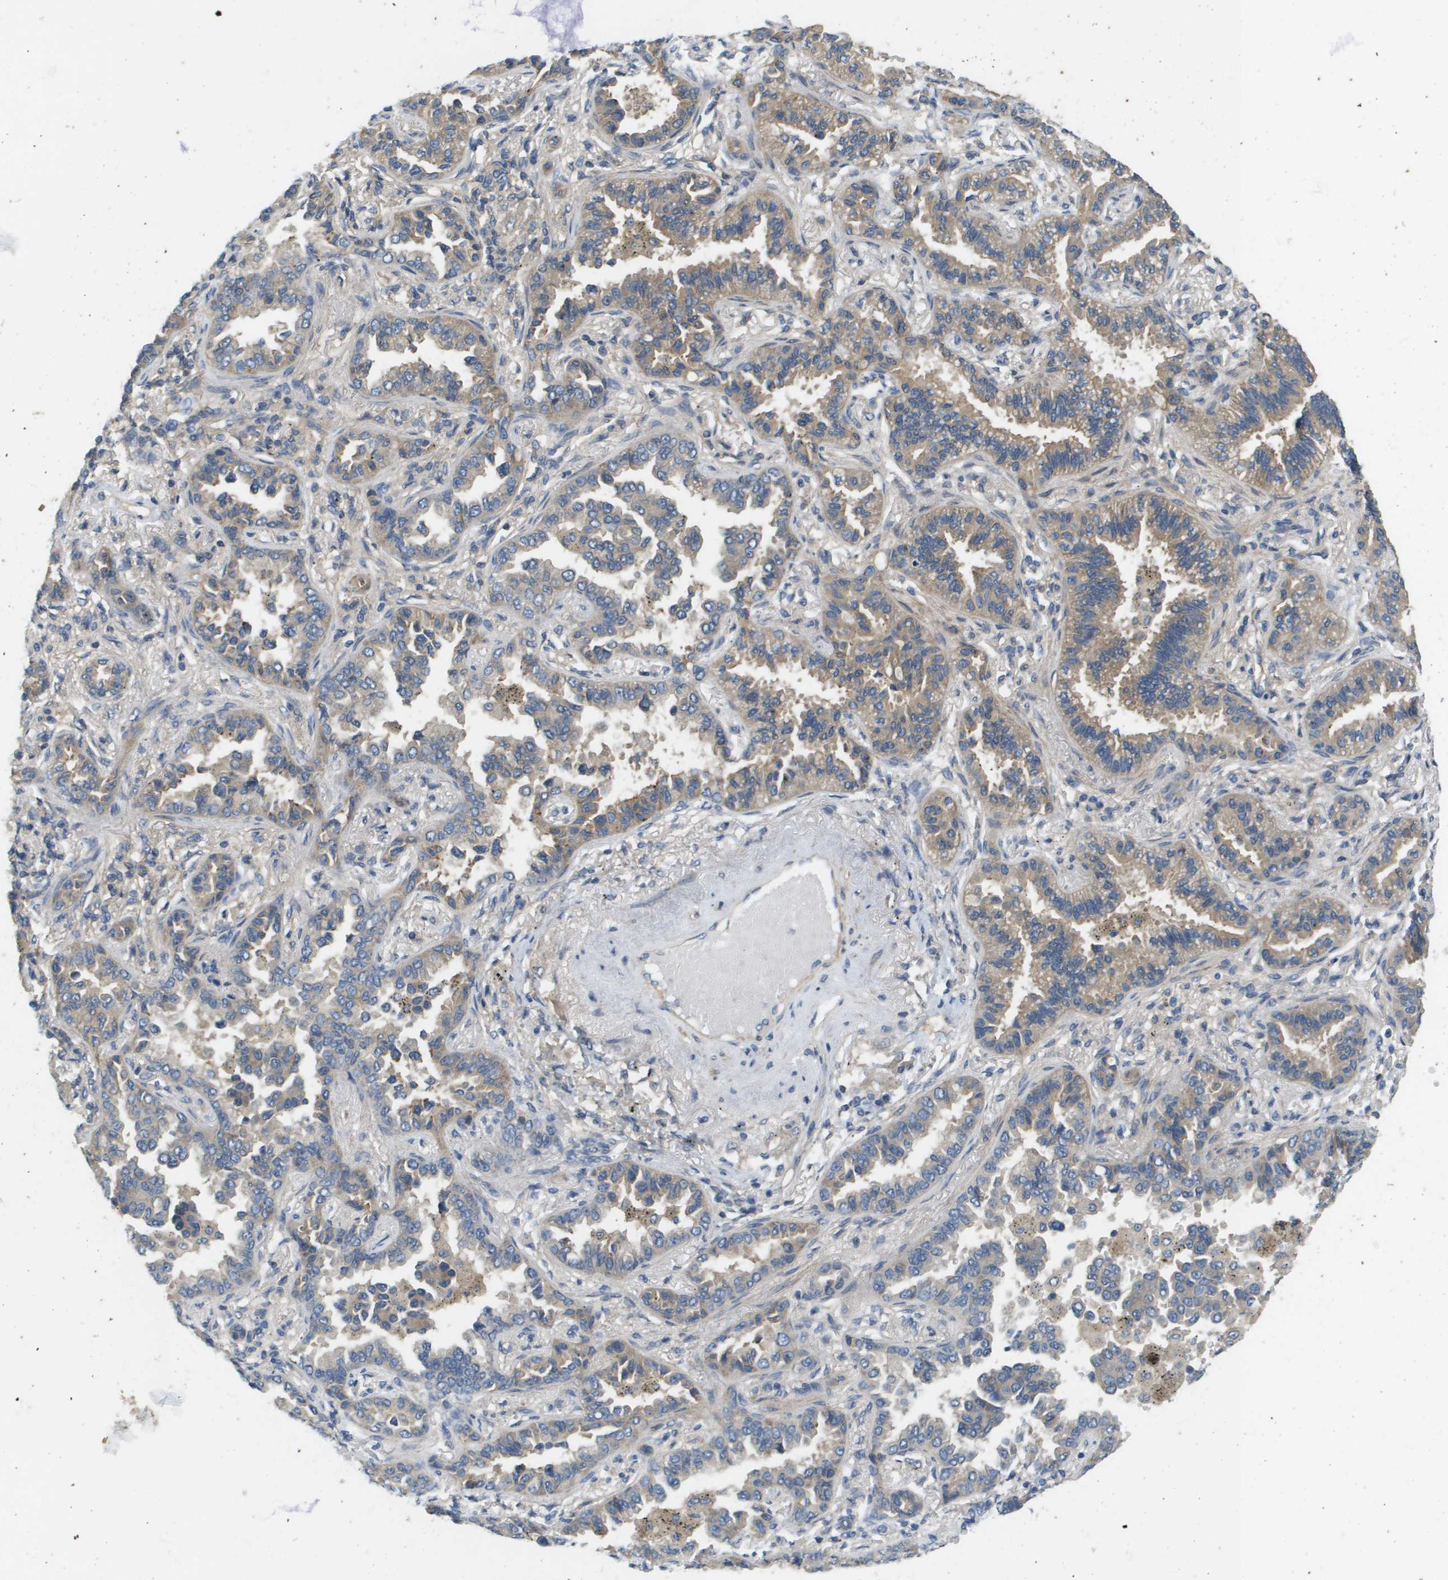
{"staining": {"intensity": "moderate", "quantity": "<25%", "location": "cytoplasmic/membranous"}, "tissue": "lung cancer", "cell_type": "Tumor cells", "image_type": "cancer", "snomed": [{"axis": "morphology", "description": "Normal tissue, NOS"}, {"axis": "morphology", "description": "Adenocarcinoma, NOS"}, {"axis": "topography", "description": "Lung"}], "caption": "Human lung adenocarcinoma stained with a brown dye demonstrates moderate cytoplasmic/membranous positive expression in about <25% of tumor cells.", "gene": "KRT23", "patient": {"sex": "male", "age": 59}}